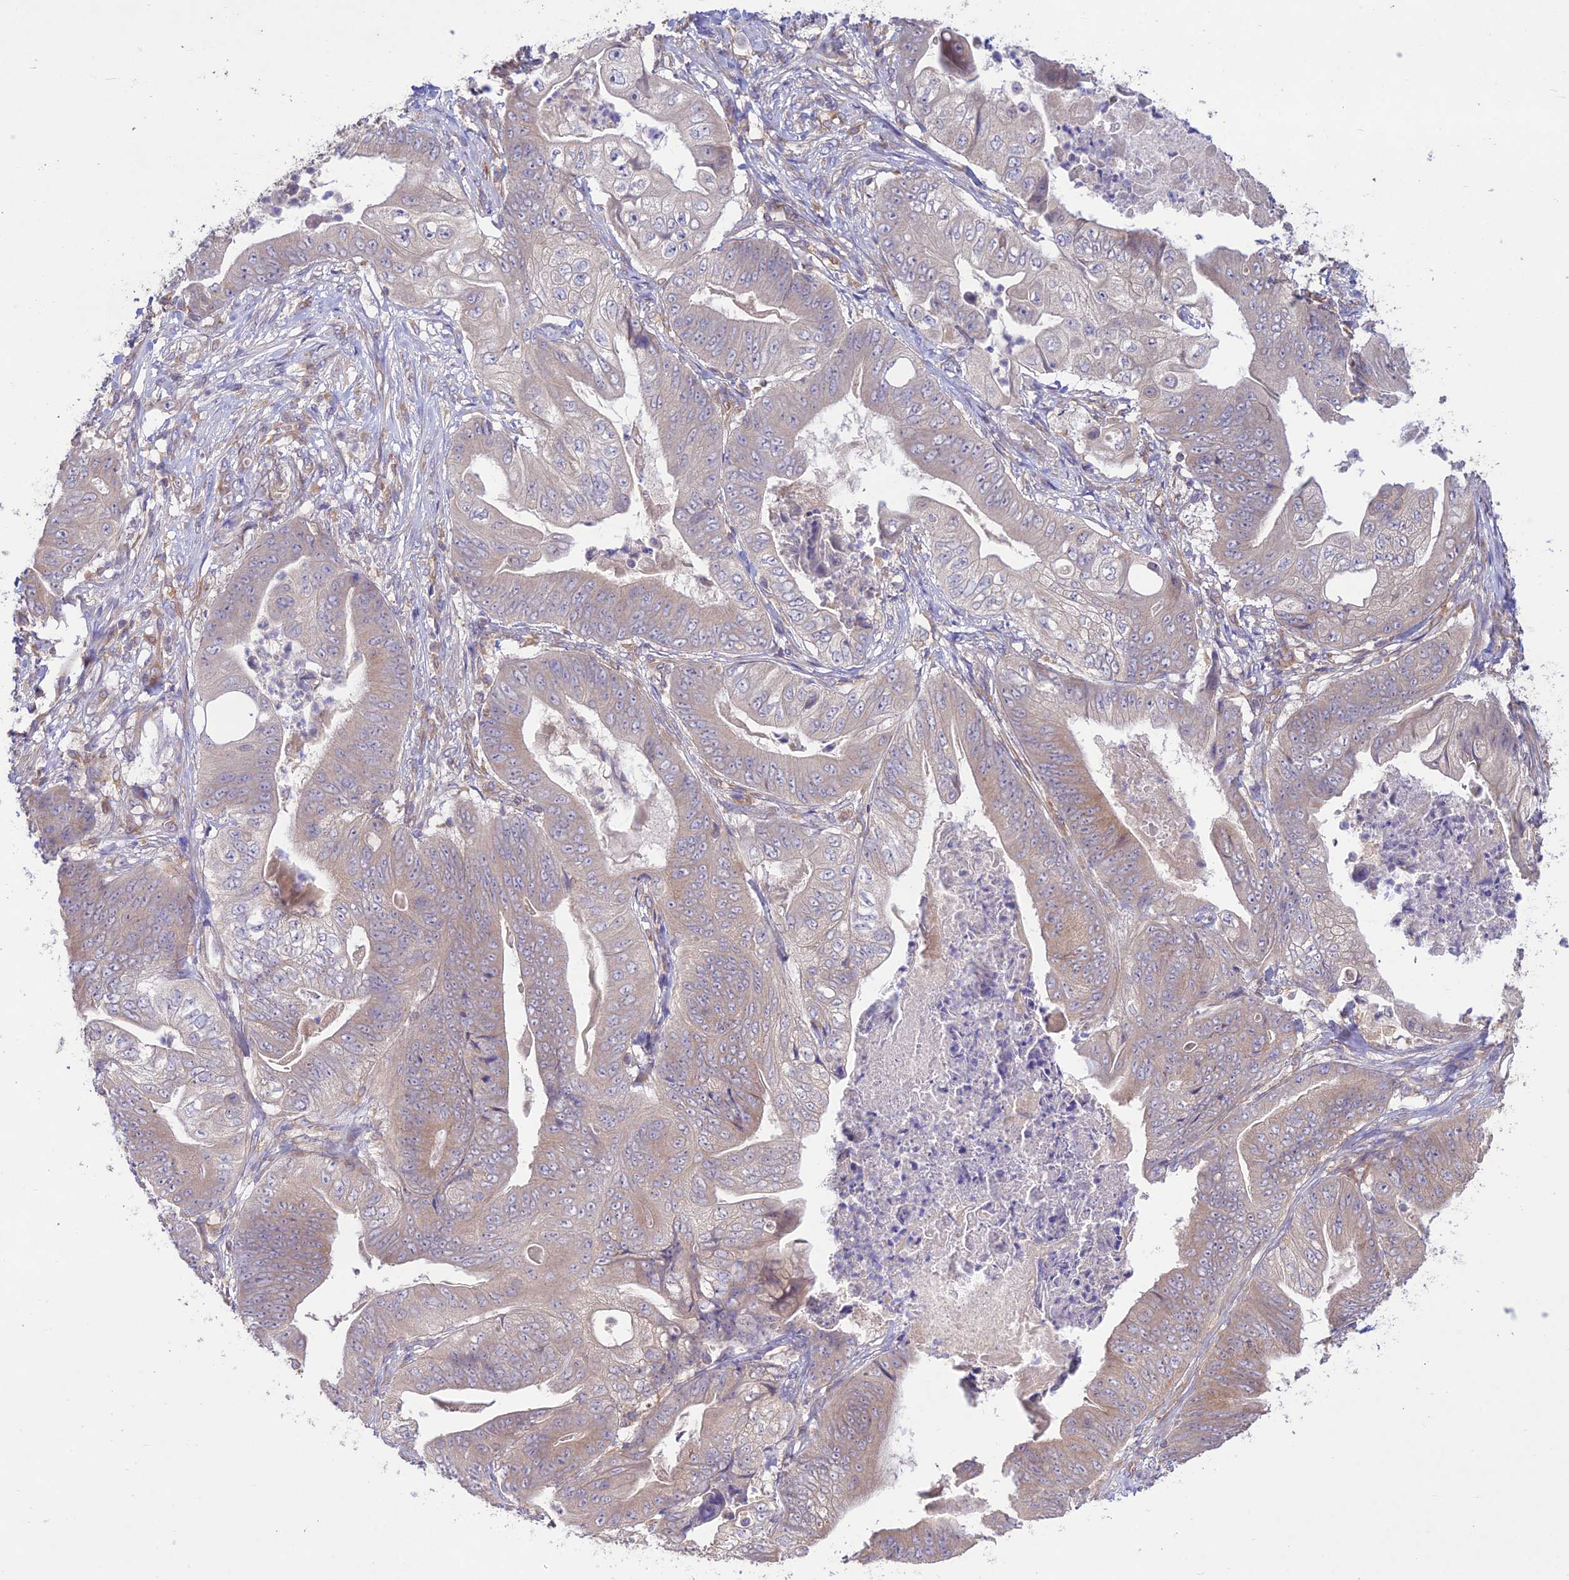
{"staining": {"intensity": "weak", "quantity": "<25%", "location": "cytoplasmic/membranous"}, "tissue": "stomach cancer", "cell_type": "Tumor cells", "image_type": "cancer", "snomed": [{"axis": "morphology", "description": "Adenocarcinoma, NOS"}, {"axis": "topography", "description": "Stomach"}], "caption": "Photomicrograph shows no protein staining in tumor cells of adenocarcinoma (stomach) tissue.", "gene": "TMEM259", "patient": {"sex": "male", "age": 62}}